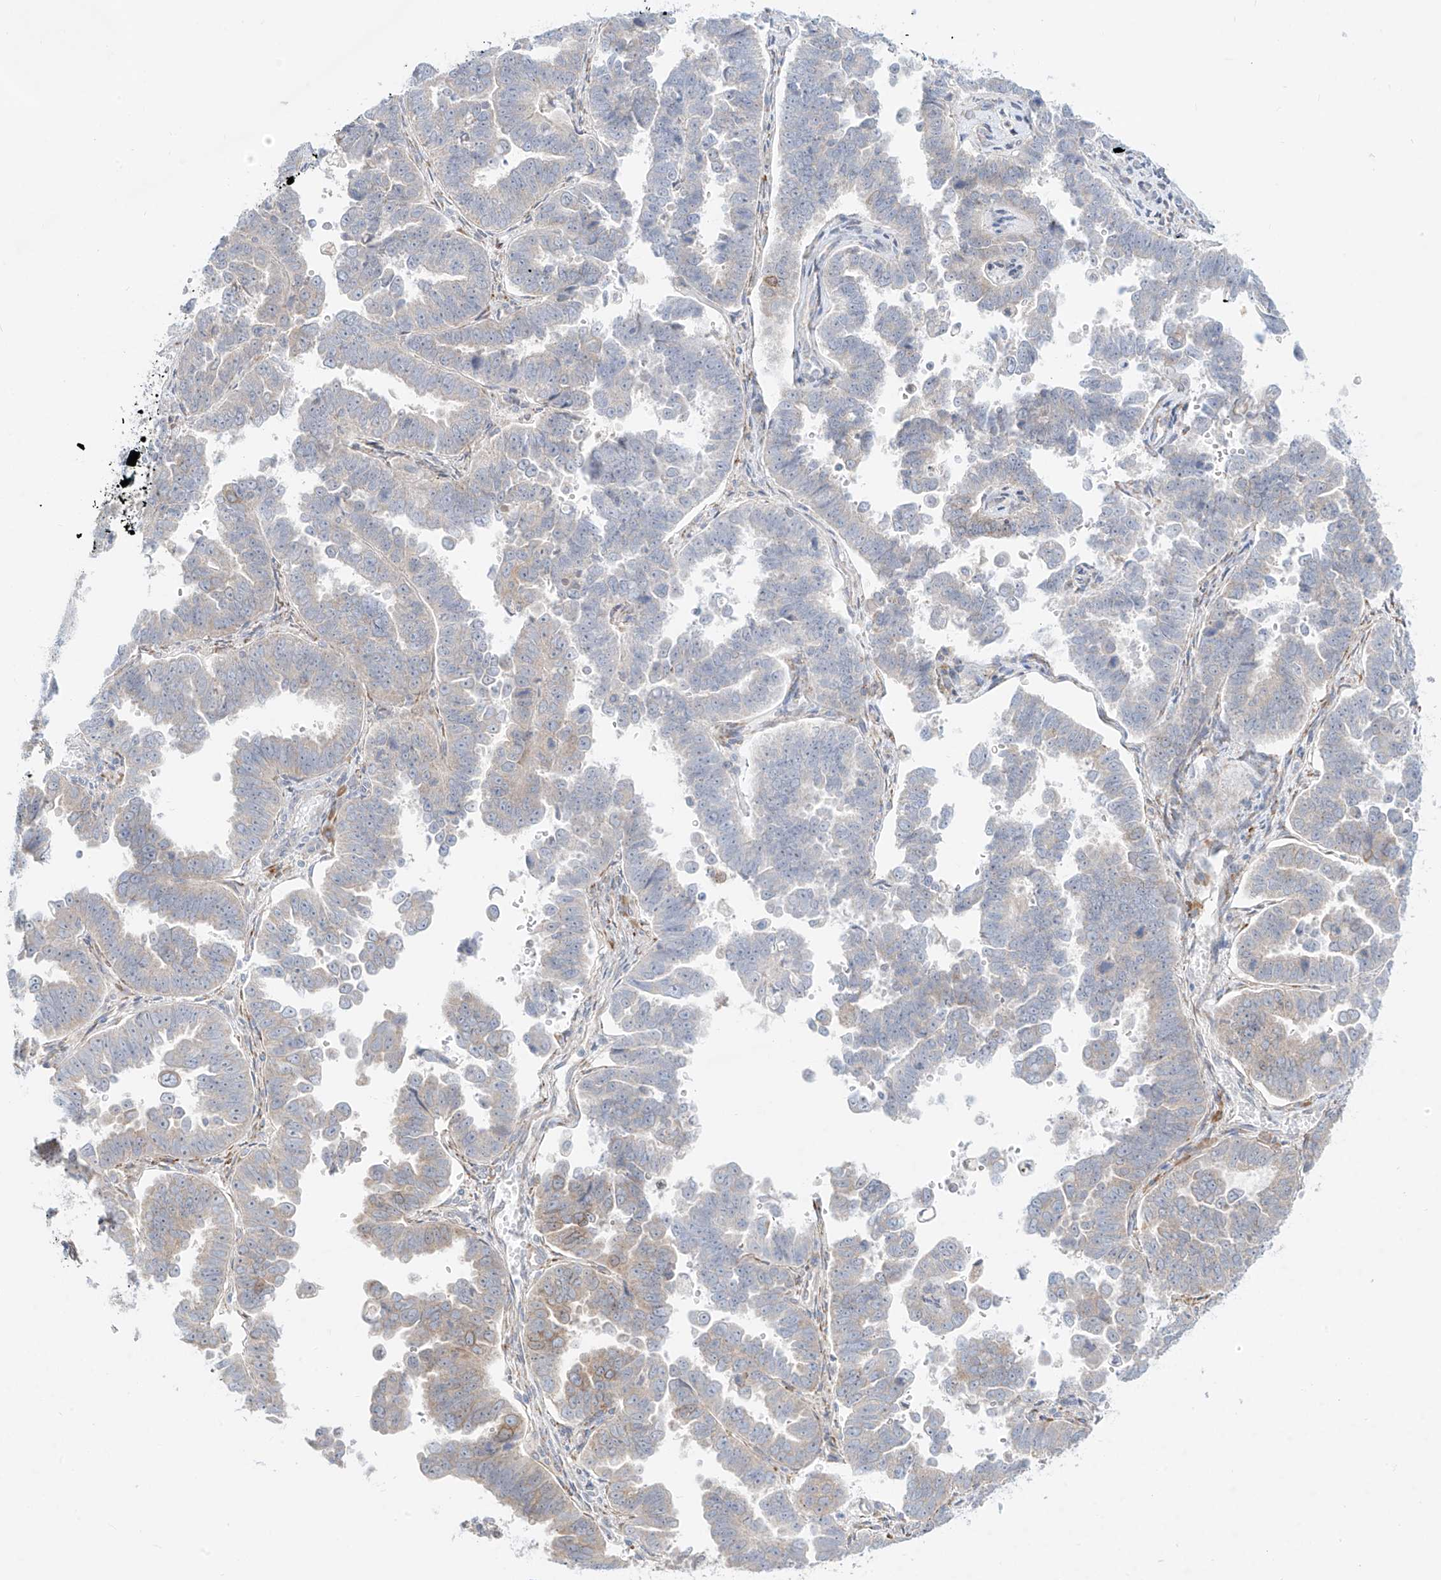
{"staining": {"intensity": "weak", "quantity": "<25%", "location": "cytoplasmic/membranous"}, "tissue": "endometrial cancer", "cell_type": "Tumor cells", "image_type": "cancer", "snomed": [{"axis": "morphology", "description": "Adenocarcinoma, NOS"}, {"axis": "topography", "description": "Endometrium"}], "caption": "Tumor cells are negative for brown protein staining in endometrial cancer. The staining is performed using DAB brown chromogen with nuclei counter-stained in using hematoxylin.", "gene": "SYTL3", "patient": {"sex": "female", "age": 75}}